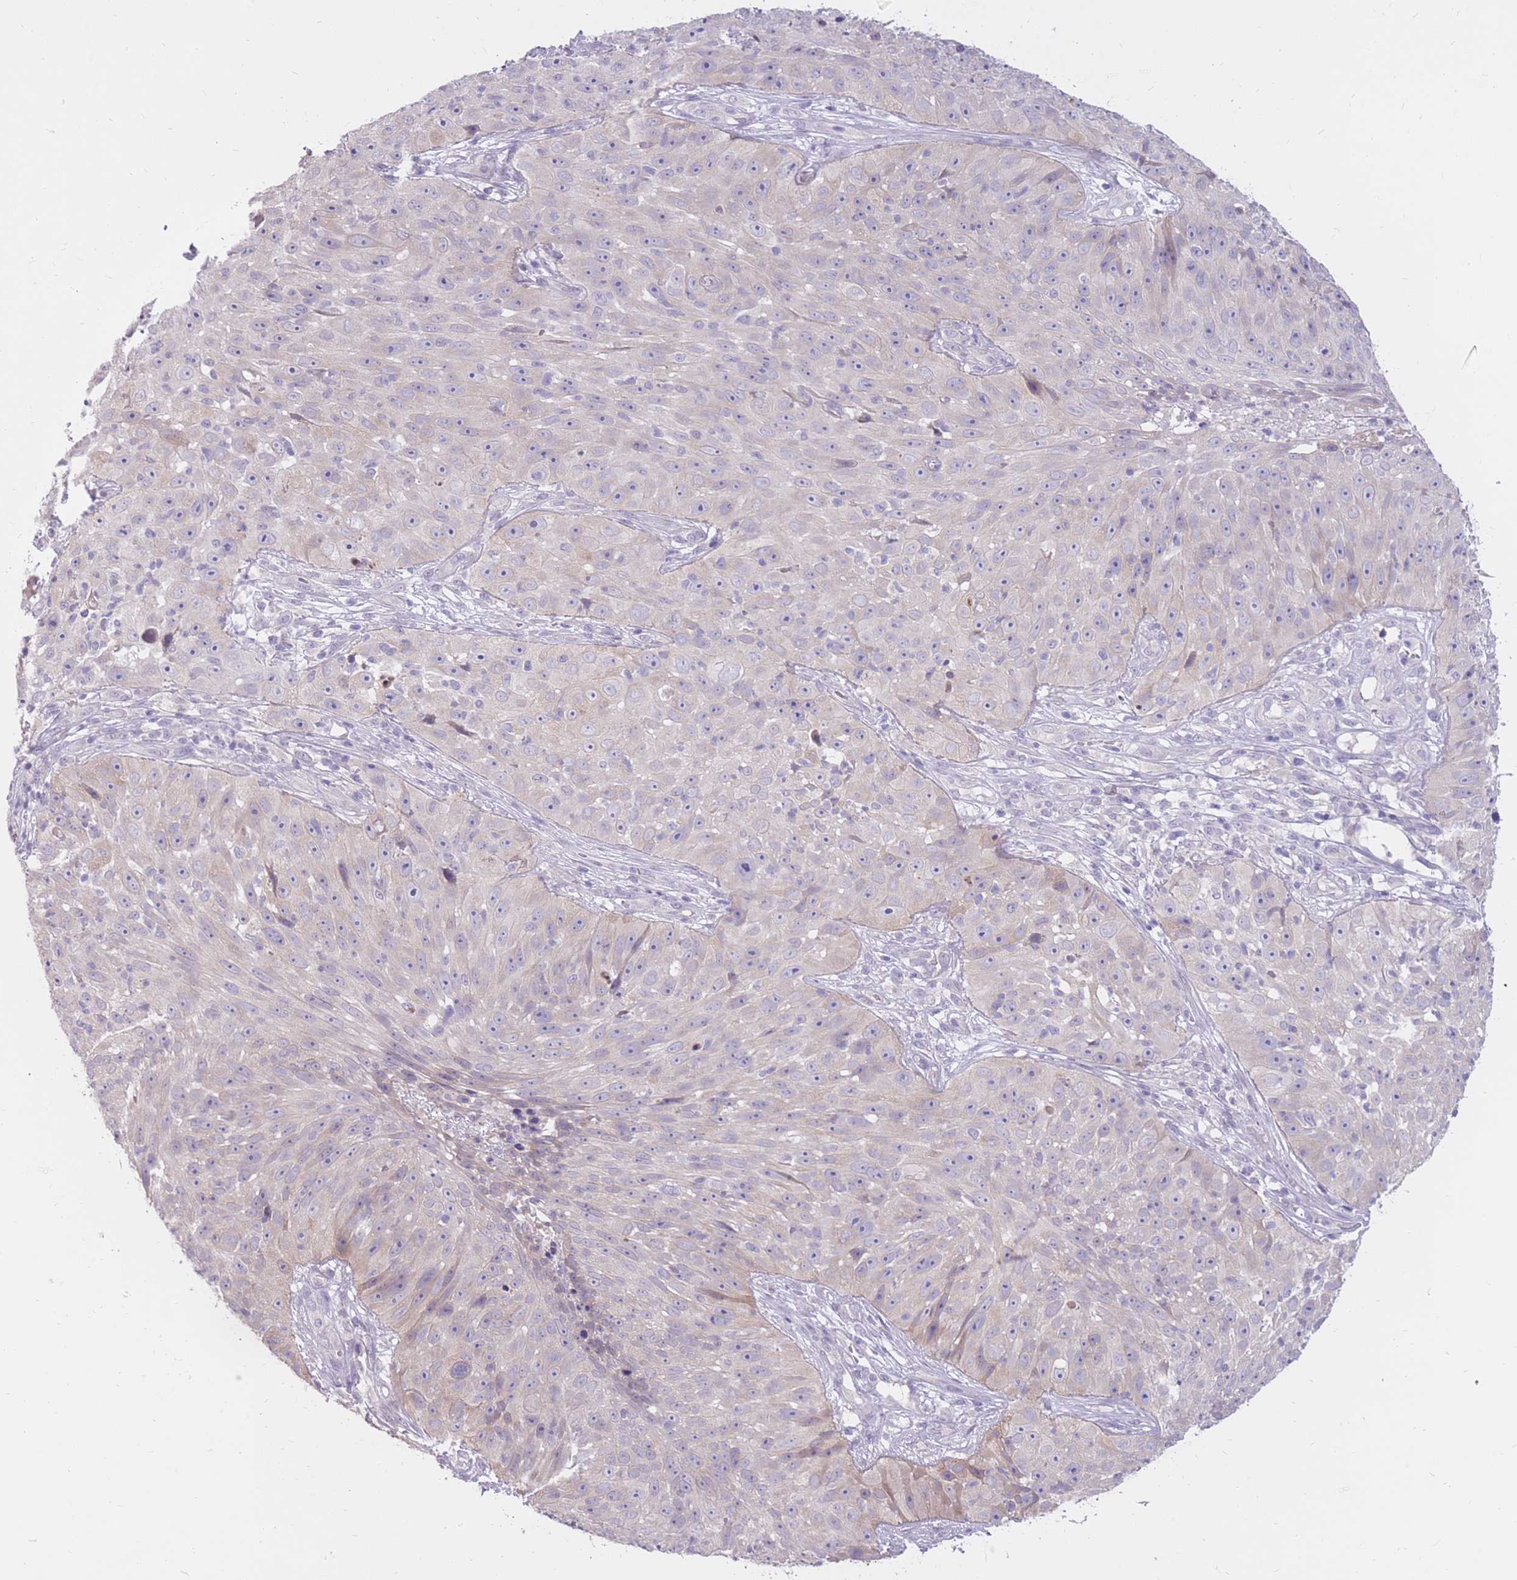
{"staining": {"intensity": "weak", "quantity": "<25%", "location": "cytoplasmic/membranous"}, "tissue": "skin cancer", "cell_type": "Tumor cells", "image_type": "cancer", "snomed": [{"axis": "morphology", "description": "Squamous cell carcinoma, NOS"}, {"axis": "topography", "description": "Skin"}], "caption": "DAB immunohistochemical staining of skin cancer (squamous cell carcinoma) displays no significant expression in tumor cells.", "gene": "RNF170", "patient": {"sex": "female", "age": 87}}